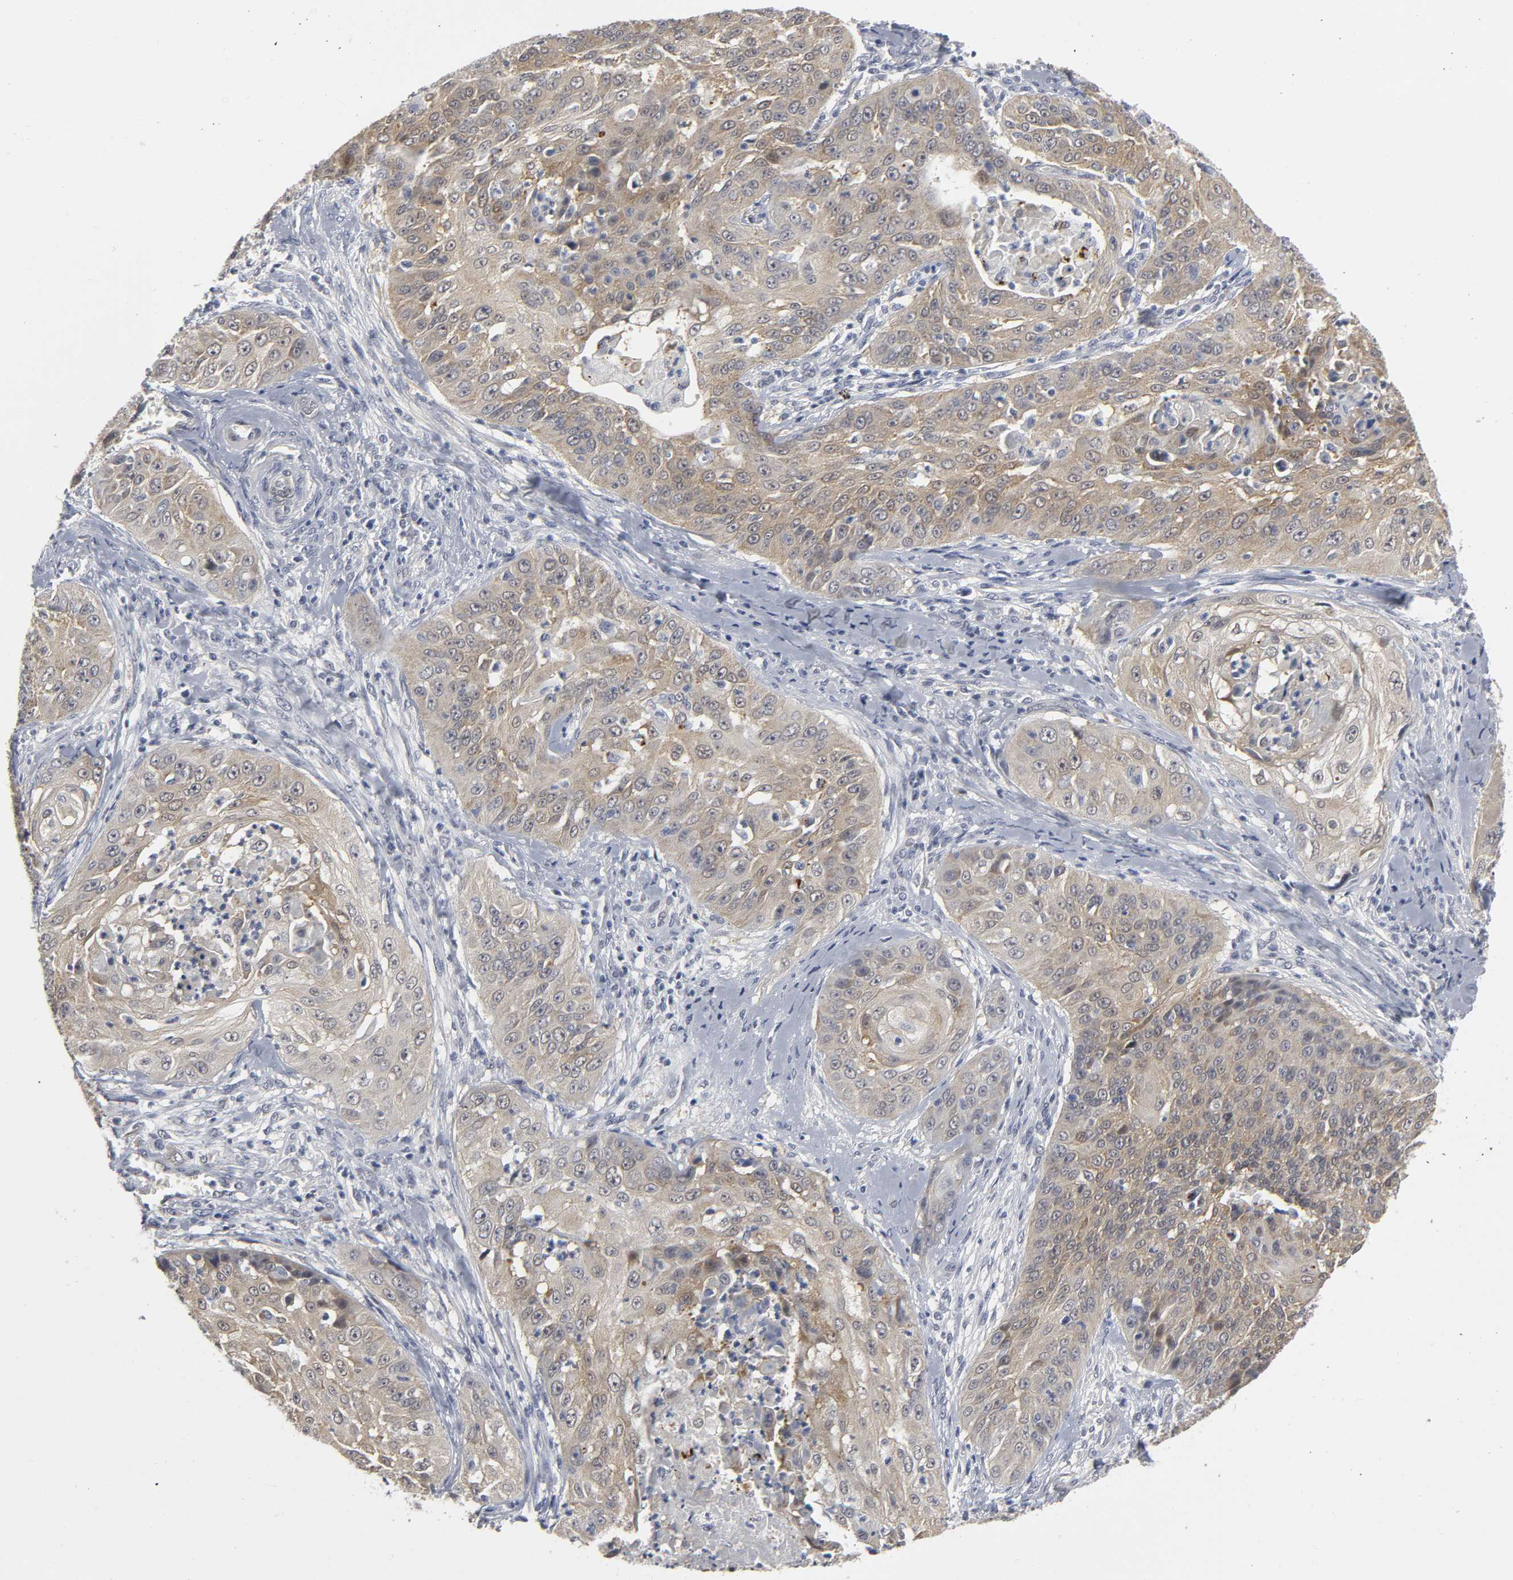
{"staining": {"intensity": "weak", "quantity": ">75%", "location": "cytoplasmic/membranous"}, "tissue": "cervical cancer", "cell_type": "Tumor cells", "image_type": "cancer", "snomed": [{"axis": "morphology", "description": "Squamous cell carcinoma, NOS"}, {"axis": "topography", "description": "Cervix"}], "caption": "Immunohistochemical staining of squamous cell carcinoma (cervical) exhibits low levels of weak cytoplasmic/membranous protein staining in about >75% of tumor cells.", "gene": "PDLIM3", "patient": {"sex": "female", "age": 64}}